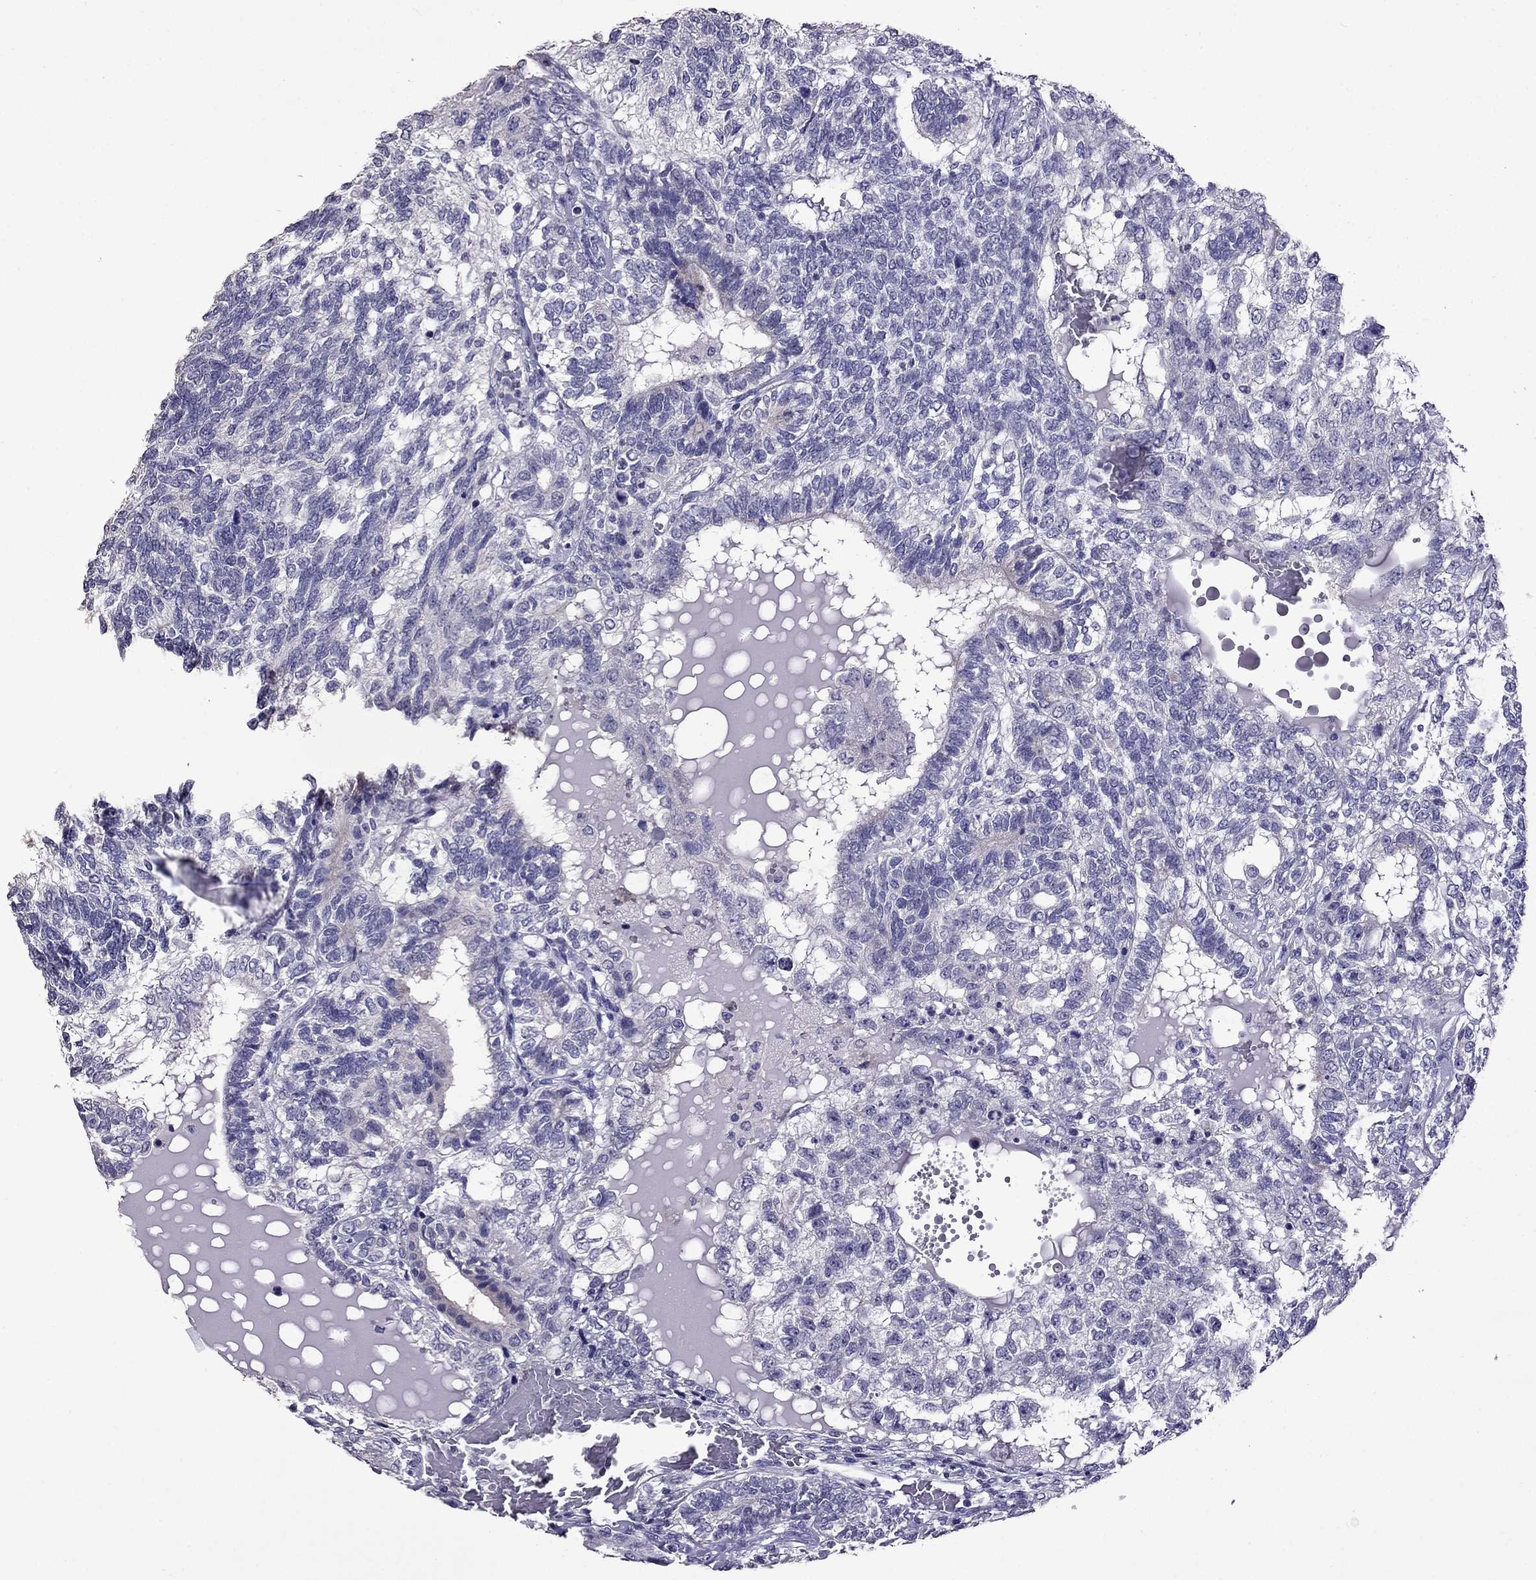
{"staining": {"intensity": "negative", "quantity": "none", "location": "none"}, "tissue": "testis cancer", "cell_type": "Tumor cells", "image_type": "cancer", "snomed": [{"axis": "morphology", "description": "Seminoma, NOS"}, {"axis": "morphology", "description": "Carcinoma, Embryonal, NOS"}, {"axis": "topography", "description": "Testis"}], "caption": "An immunohistochemistry histopathology image of testis cancer is shown. There is no staining in tumor cells of testis cancer. (Stains: DAB (3,3'-diaminobenzidine) IHC with hematoxylin counter stain, Microscopy: brightfield microscopy at high magnification).", "gene": "OXCT2", "patient": {"sex": "male", "age": 41}}